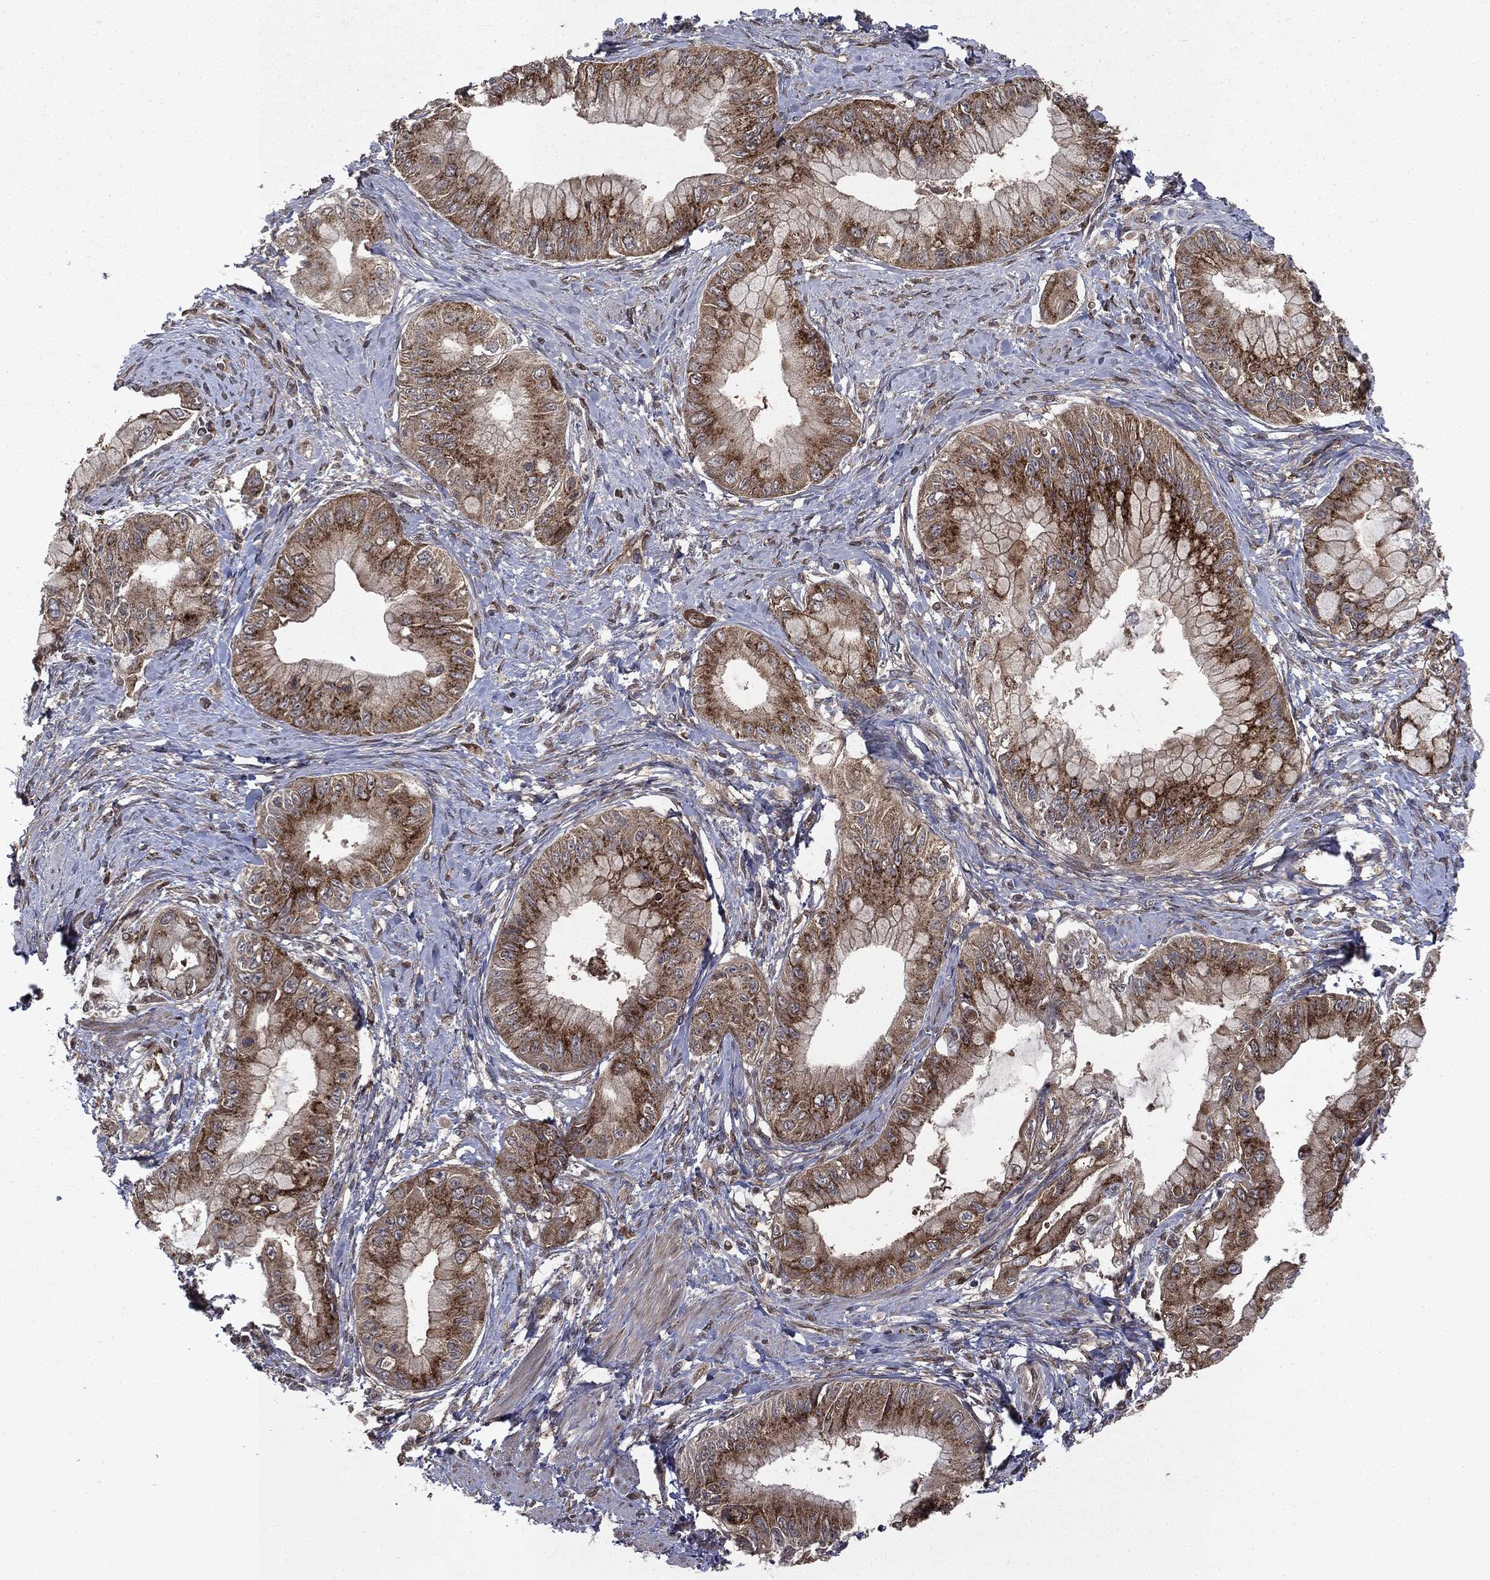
{"staining": {"intensity": "strong", "quantity": ">75%", "location": "cytoplasmic/membranous"}, "tissue": "pancreatic cancer", "cell_type": "Tumor cells", "image_type": "cancer", "snomed": [{"axis": "morphology", "description": "Adenocarcinoma, NOS"}, {"axis": "topography", "description": "Pancreas"}], "caption": "Immunohistochemistry photomicrograph of neoplastic tissue: human adenocarcinoma (pancreatic) stained using immunohistochemistry (IHC) exhibits high levels of strong protein expression localized specifically in the cytoplasmic/membranous of tumor cells, appearing as a cytoplasmic/membranous brown color.", "gene": "PLPPR2", "patient": {"sex": "male", "age": 48}}